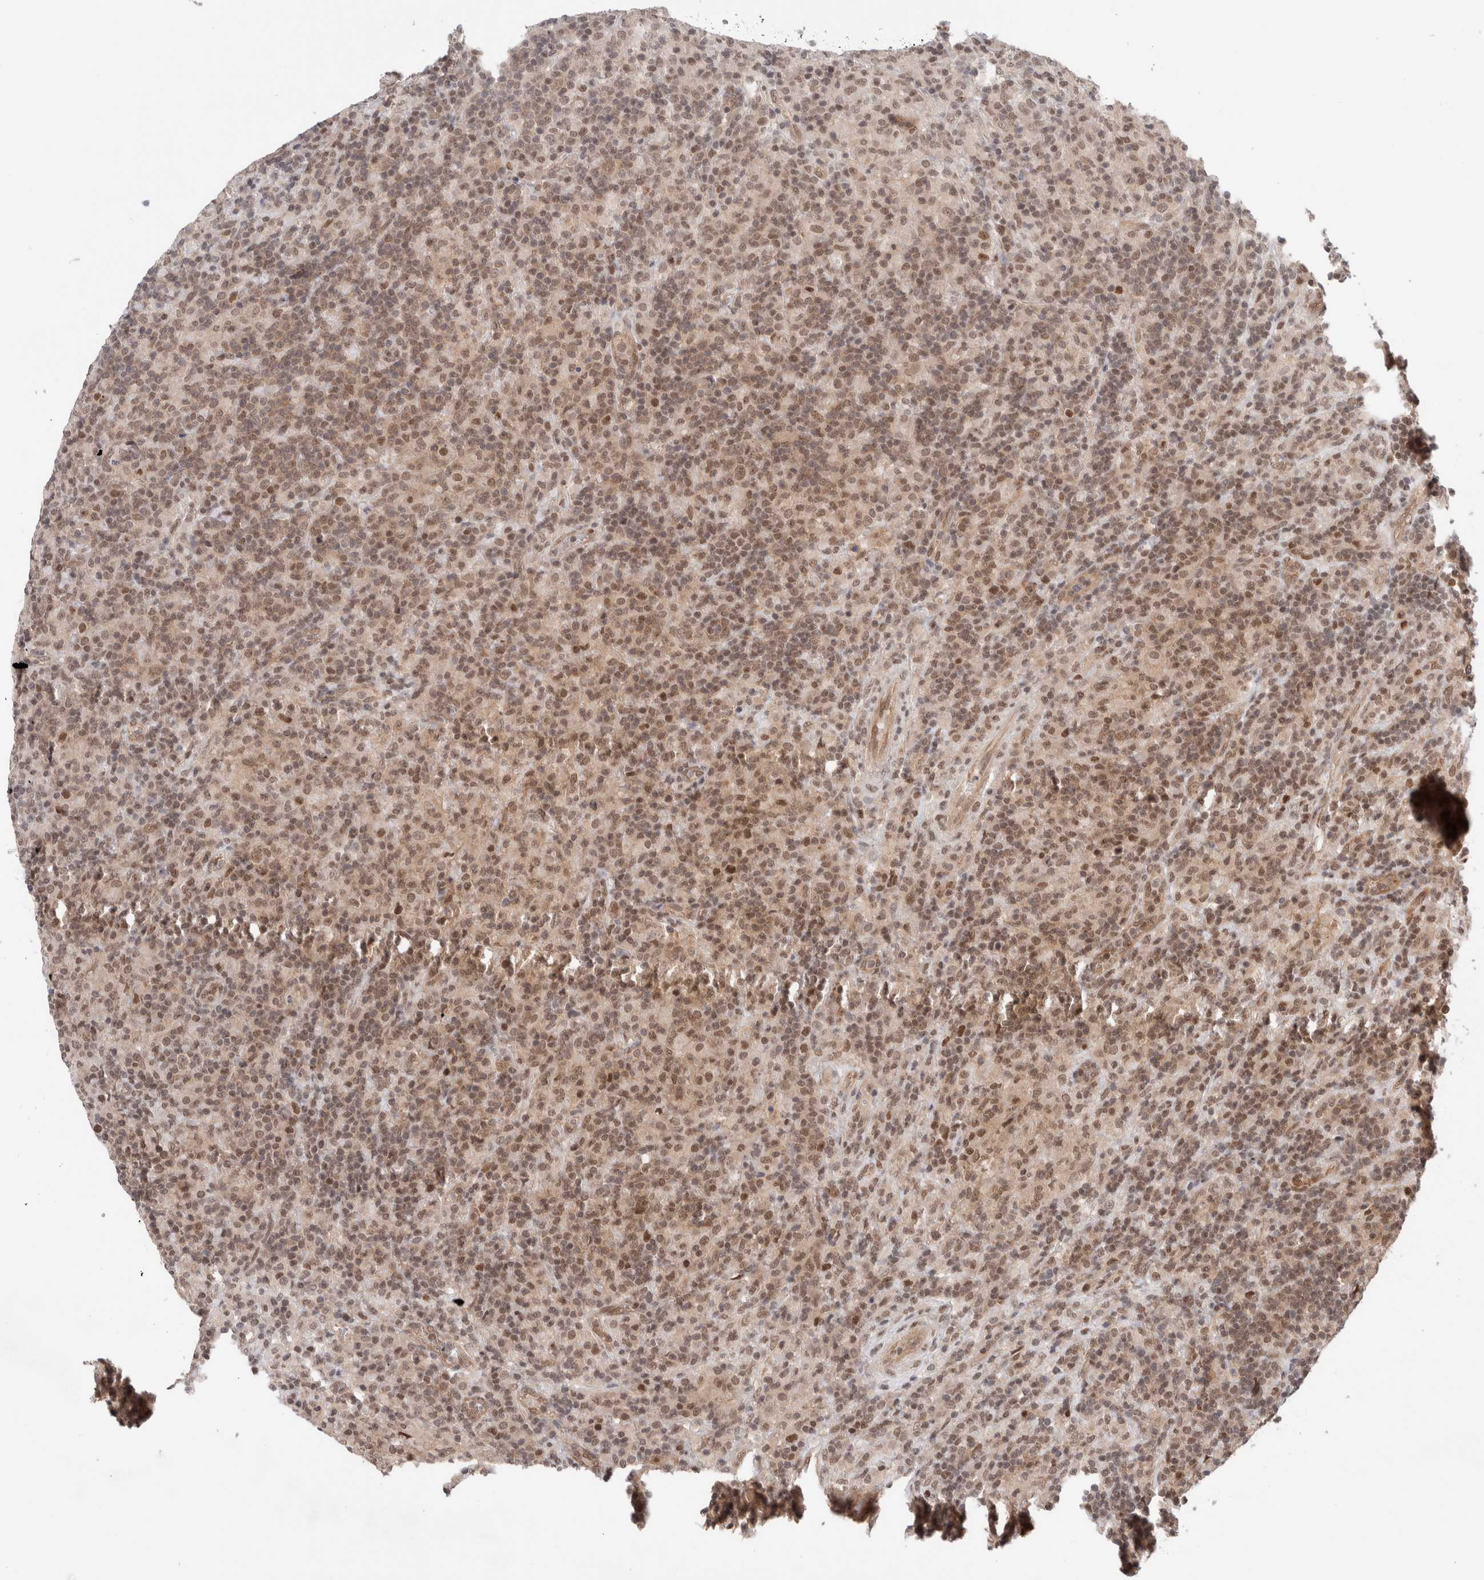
{"staining": {"intensity": "weak", "quantity": ">75%", "location": "cytoplasmic/membranous,nuclear"}, "tissue": "lymphoma", "cell_type": "Tumor cells", "image_type": "cancer", "snomed": [{"axis": "morphology", "description": "Hodgkin's disease, NOS"}, {"axis": "topography", "description": "Lymph node"}], "caption": "An image of human lymphoma stained for a protein displays weak cytoplasmic/membranous and nuclear brown staining in tumor cells.", "gene": "GATAD2A", "patient": {"sex": "male", "age": 70}}